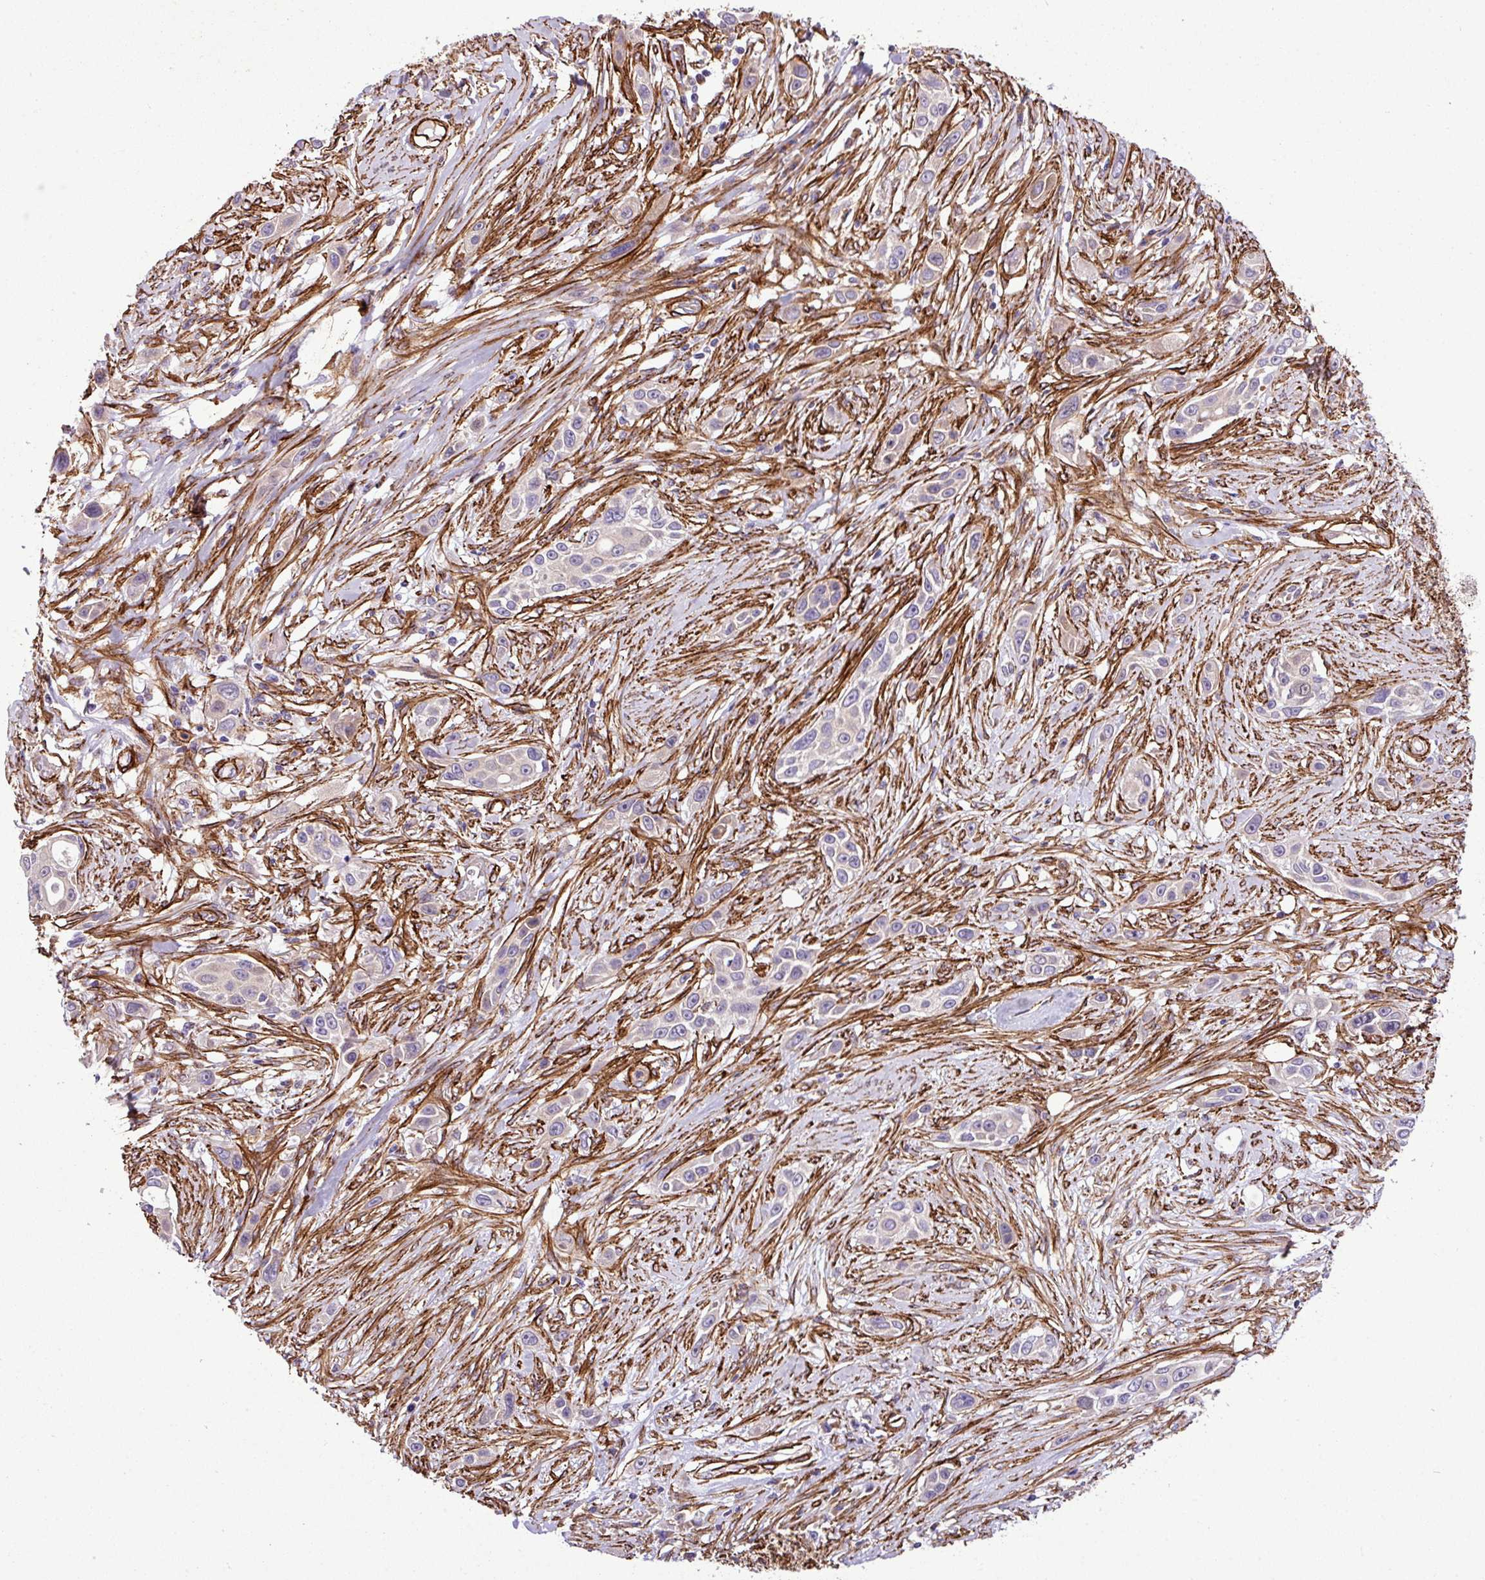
{"staining": {"intensity": "weak", "quantity": "<25%", "location": "cytoplasmic/membranous"}, "tissue": "skin cancer", "cell_type": "Tumor cells", "image_type": "cancer", "snomed": [{"axis": "morphology", "description": "Squamous cell carcinoma, NOS"}, {"axis": "topography", "description": "Skin"}], "caption": "Immunohistochemistry image of neoplastic tissue: skin cancer (squamous cell carcinoma) stained with DAB shows no significant protein staining in tumor cells. The staining is performed using DAB (3,3'-diaminobenzidine) brown chromogen with nuclei counter-stained in using hematoxylin.", "gene": "FAM47E", "patient": {"sex": "female", "age": 69}}